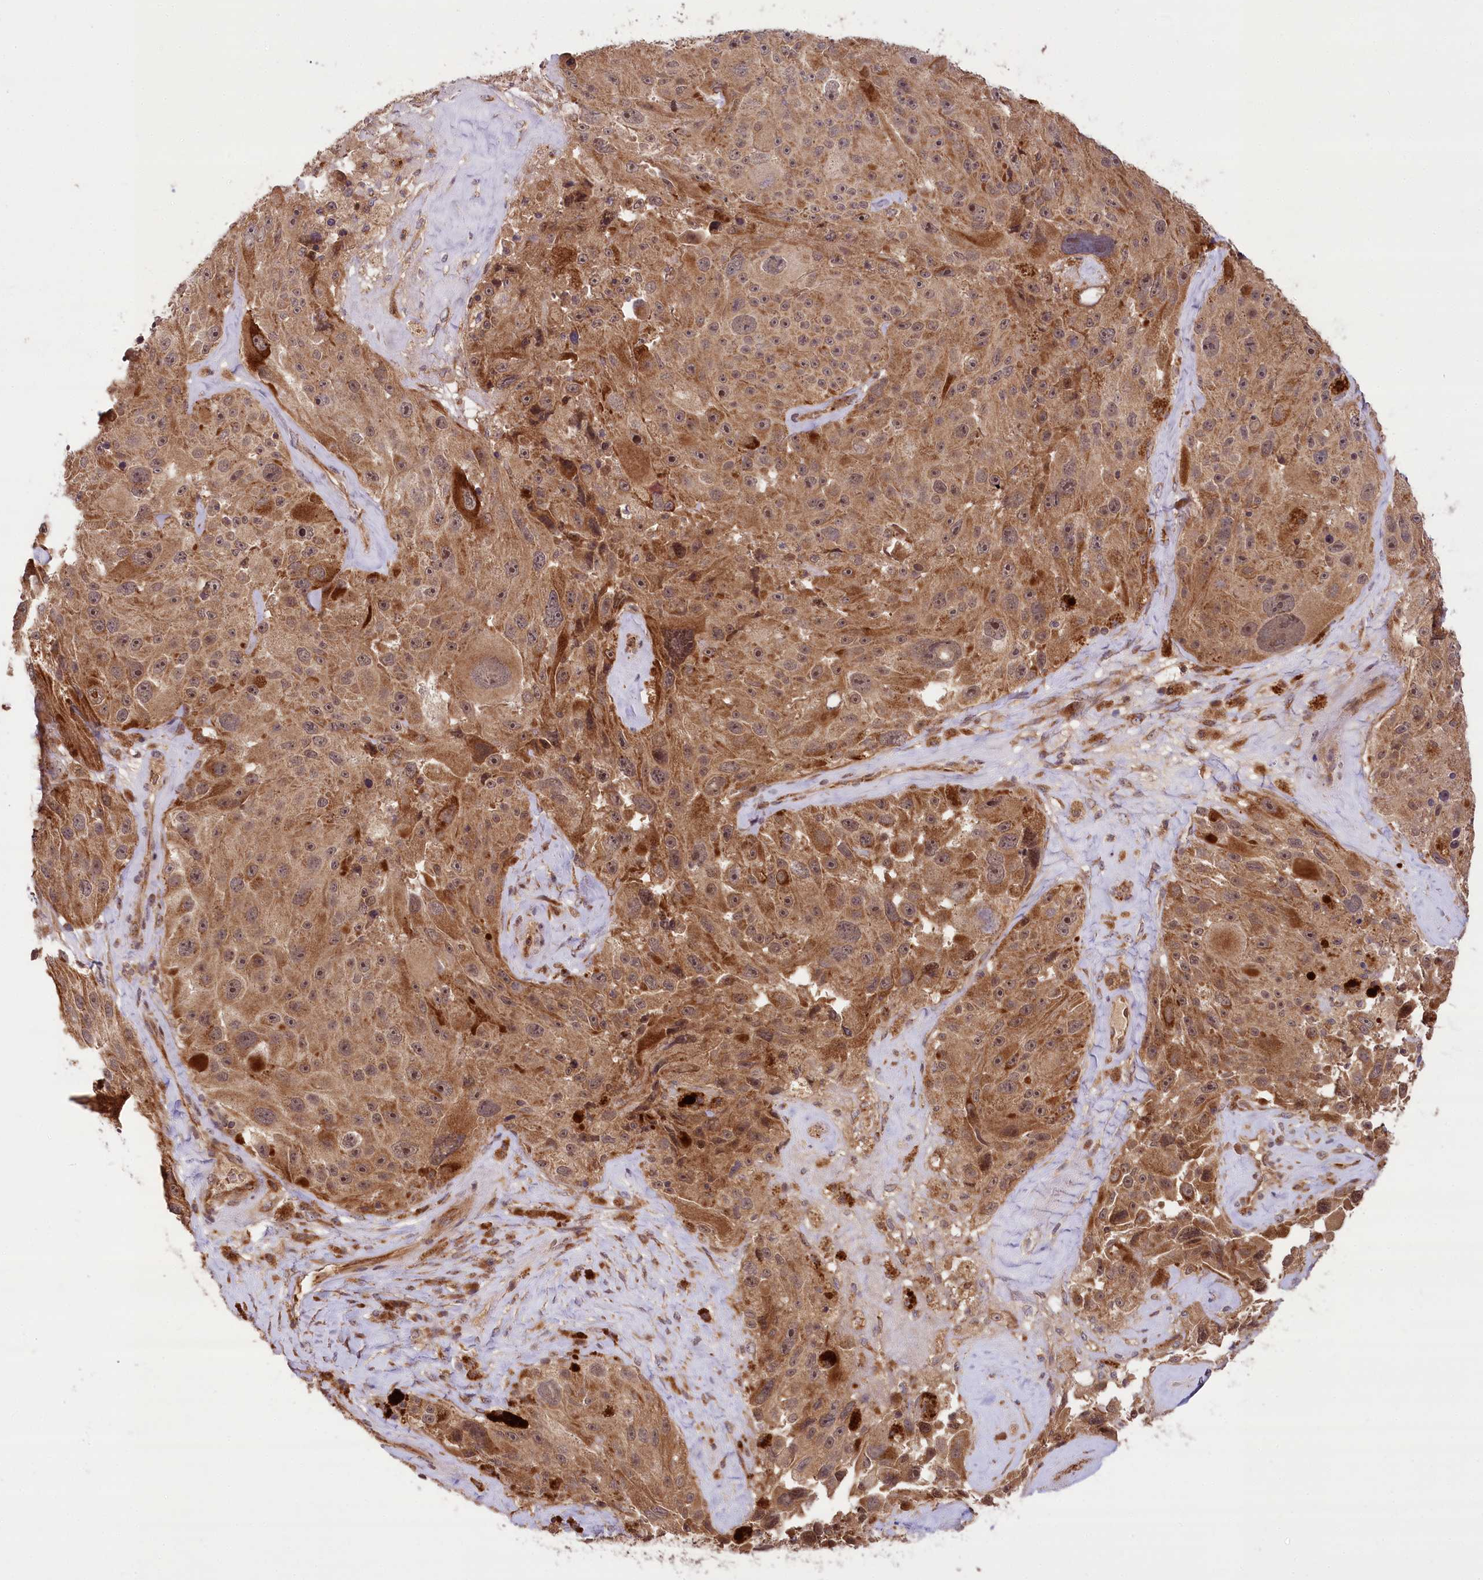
{"staining": {"intensity": "moderate", "quantity": ">75%", "location": "cytoplasmic/membranous,nuclear"}, "tissue": "melanoma", "cell_type": "Tumor cells", "image_type": "cancer", "snomed": [{"axis": "morphology", "description": "Malignant melanoma, Metastatic site"}, {"axis": "topography", "description": "Lymph node"}], "caption": "Malignant melanoma (metastatic site) stained for a protein exhibits moderate cytoplasmic/membranous and nuclear positivity in tumor cells. Nuclei are stained in blue.", "gene": "CARD19", "patient": {"sex": "male", "age": 62}}